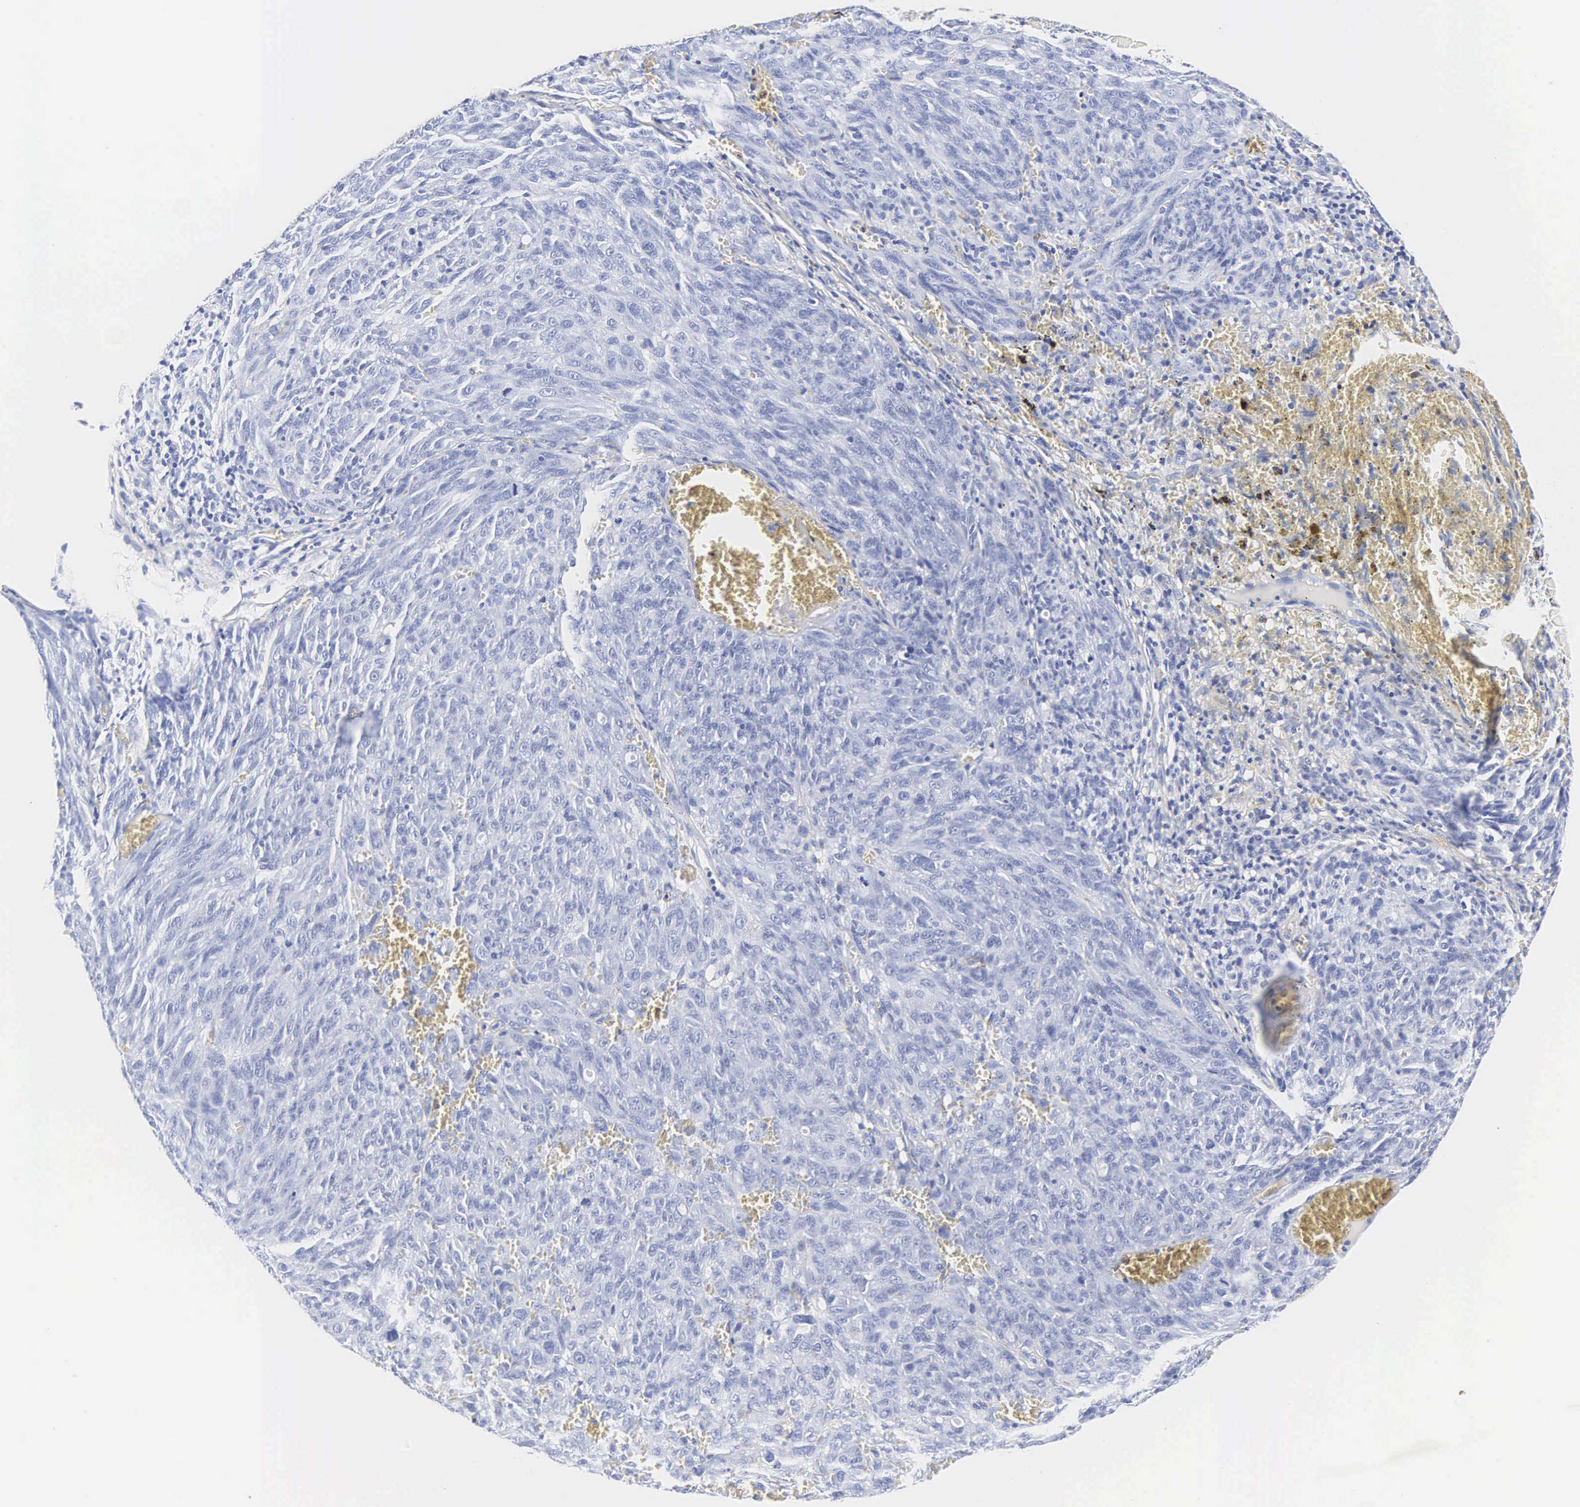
{"staining": {"intensity": "negative", "quantity": "none", "location": "none"}, "tissue": "melanoma", "cell_type": "Tumor cells", "image_type": "cancer", "snomed": [{"axis": "morphology", "description": "Malignant melanoma, NOS"}, {"axis": "topography", "description": "Skin"}], "caption": "Protein analysis of malignant melanoma exhibits no significant staining in tumor cells.", "gene": "INS", "patient": {"sex": "male", "age": 76}}